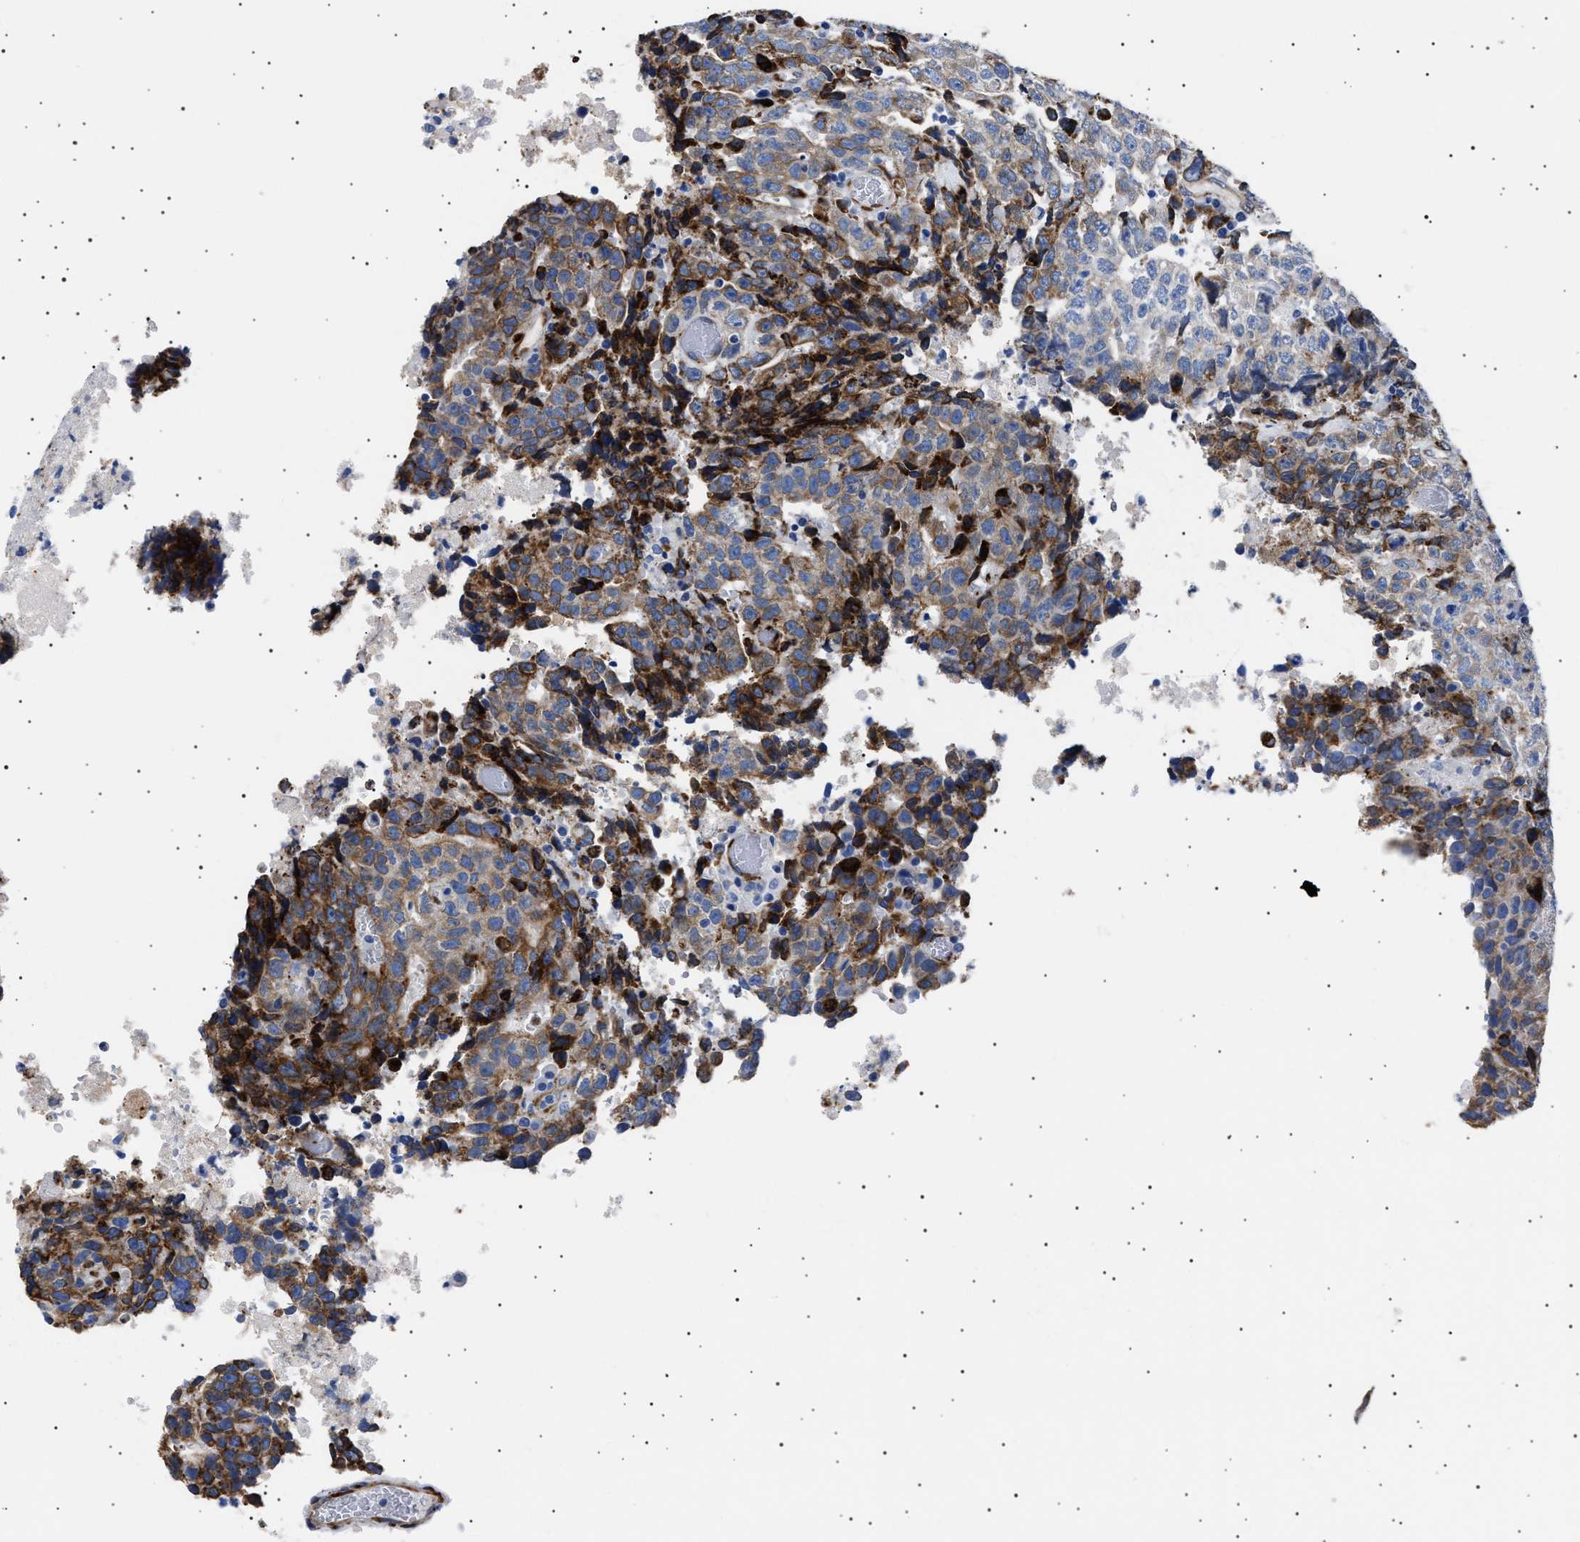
{"staining": {"intensity": "moderate", "quantity": ">75%", "location": "cytoplasmic/membranous"}, "tissue": "testis cancer", "cell_type": "Tumor cells", "image_type": "cancer", "snomed": [{"axis": "morphology", "description": "Necrosis, NOS"}, {"axis": "morphology", "description": "Carcinoma, Embryonal, NOS"}, {"axis": "topography", "description": "Testis"}], "caption": "Immunohistochemistry (IHC) staining of embryonal carcinoma (testis), which exhibits medium levels of moderate cytoplasmic/membranous positivity in approximately >75% of tumor cells indicating moderate cytoplasmic/membranous protein positivity. The staining was performed using DAB (brown) for protein detection and nuclei were counterstained in hematoxylin (blue).", "gene": "HEMGN", "patient": {"sex": "male", "age": 19}}